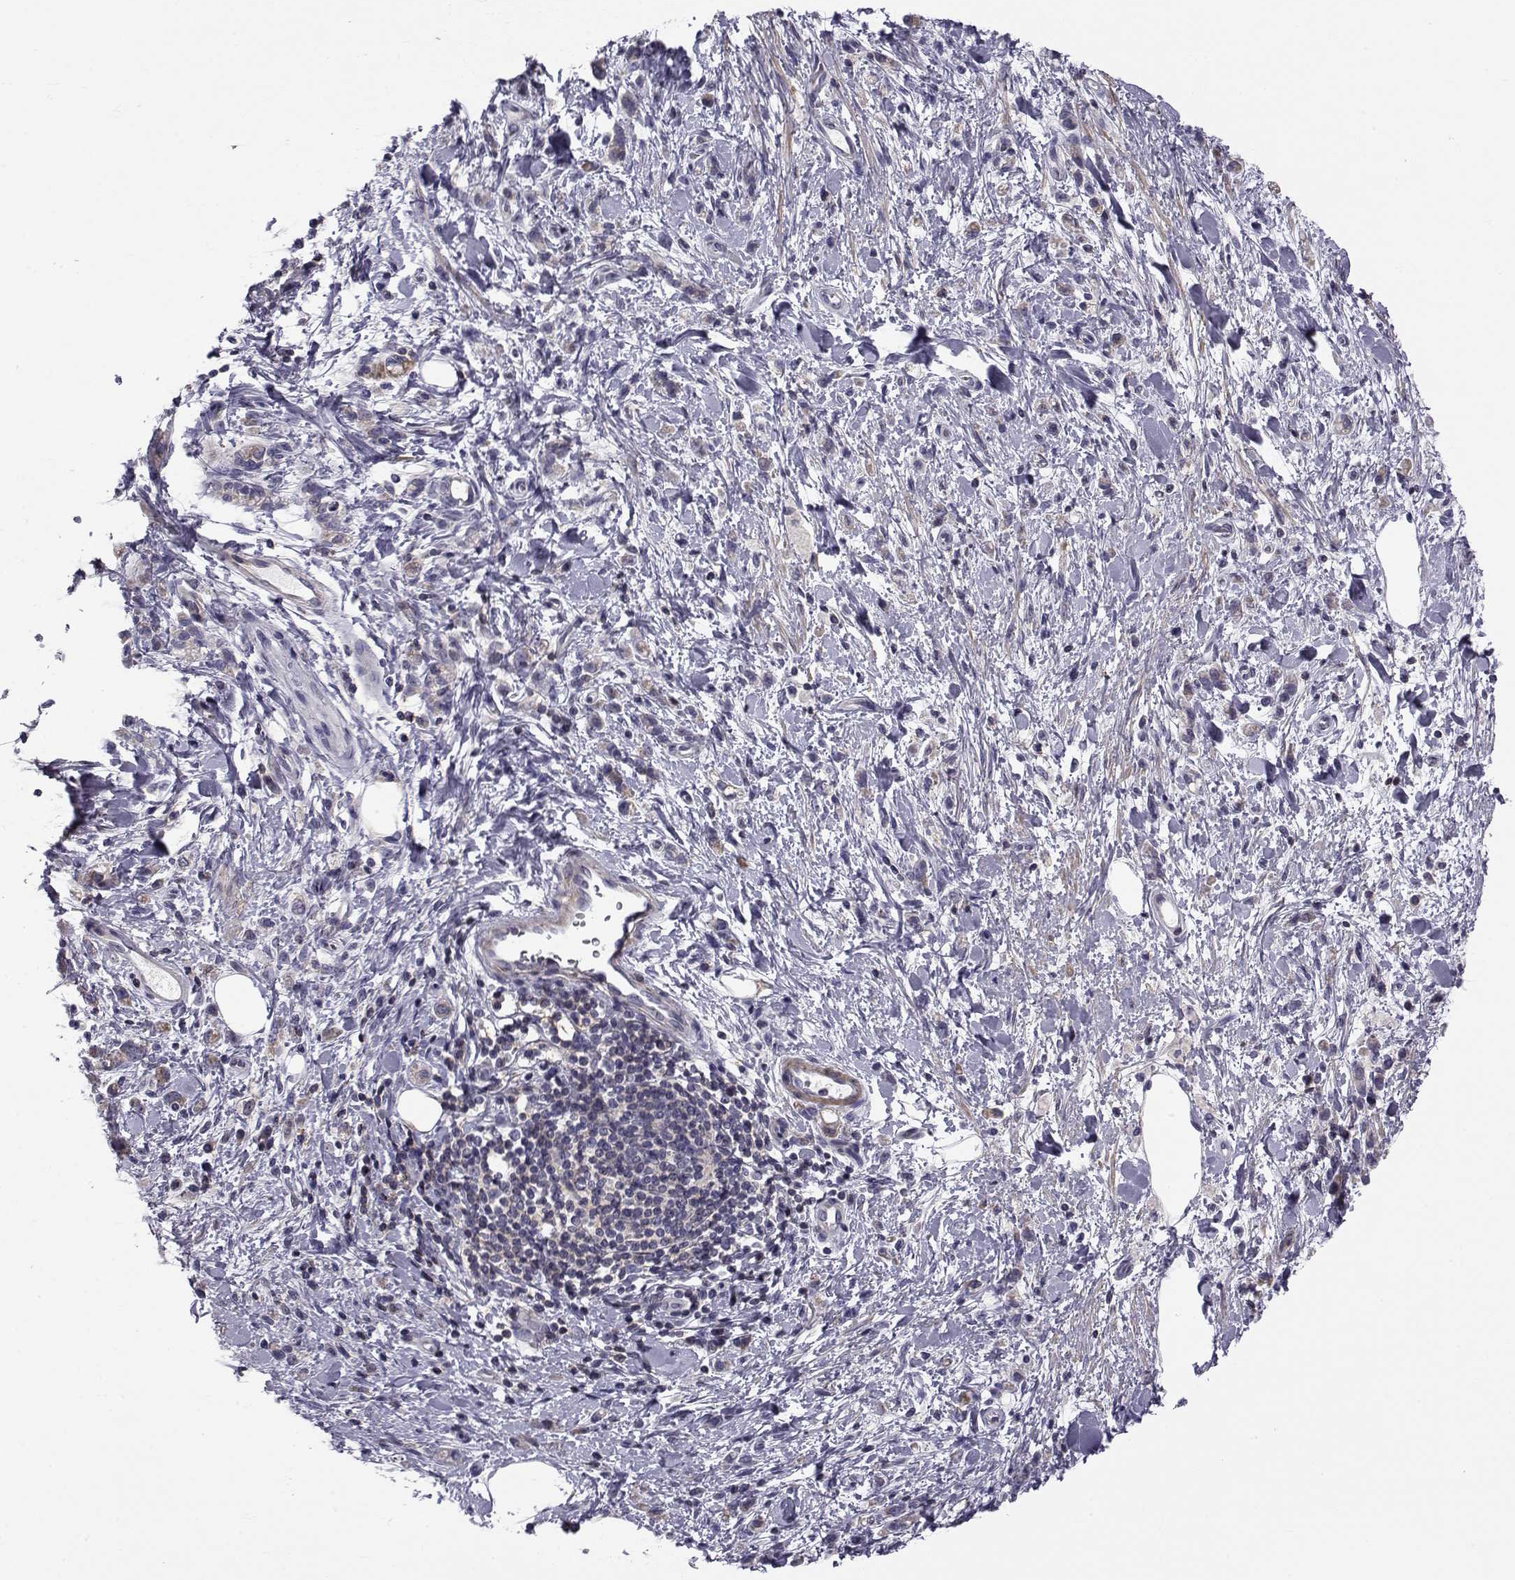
{"staining": {"intensity": "negative", "quantity": "none", "location": "none"}, "tissue": "stomach cancer", "cell_type": "Tumor cells", "image_type": "cancer", "snomed": [{"axis": "morphology", "description": "Adenocarcinoma, NOS"}, {"axis": "topography", "description": "Stomach"}], "caption": "Immunohistochemical staining of stomach cancer (adenocarcinoma) reveals no significant staining in tumor cells.", "gene": "LRRC27", "patient": {"sex": "male", "age": 77}}